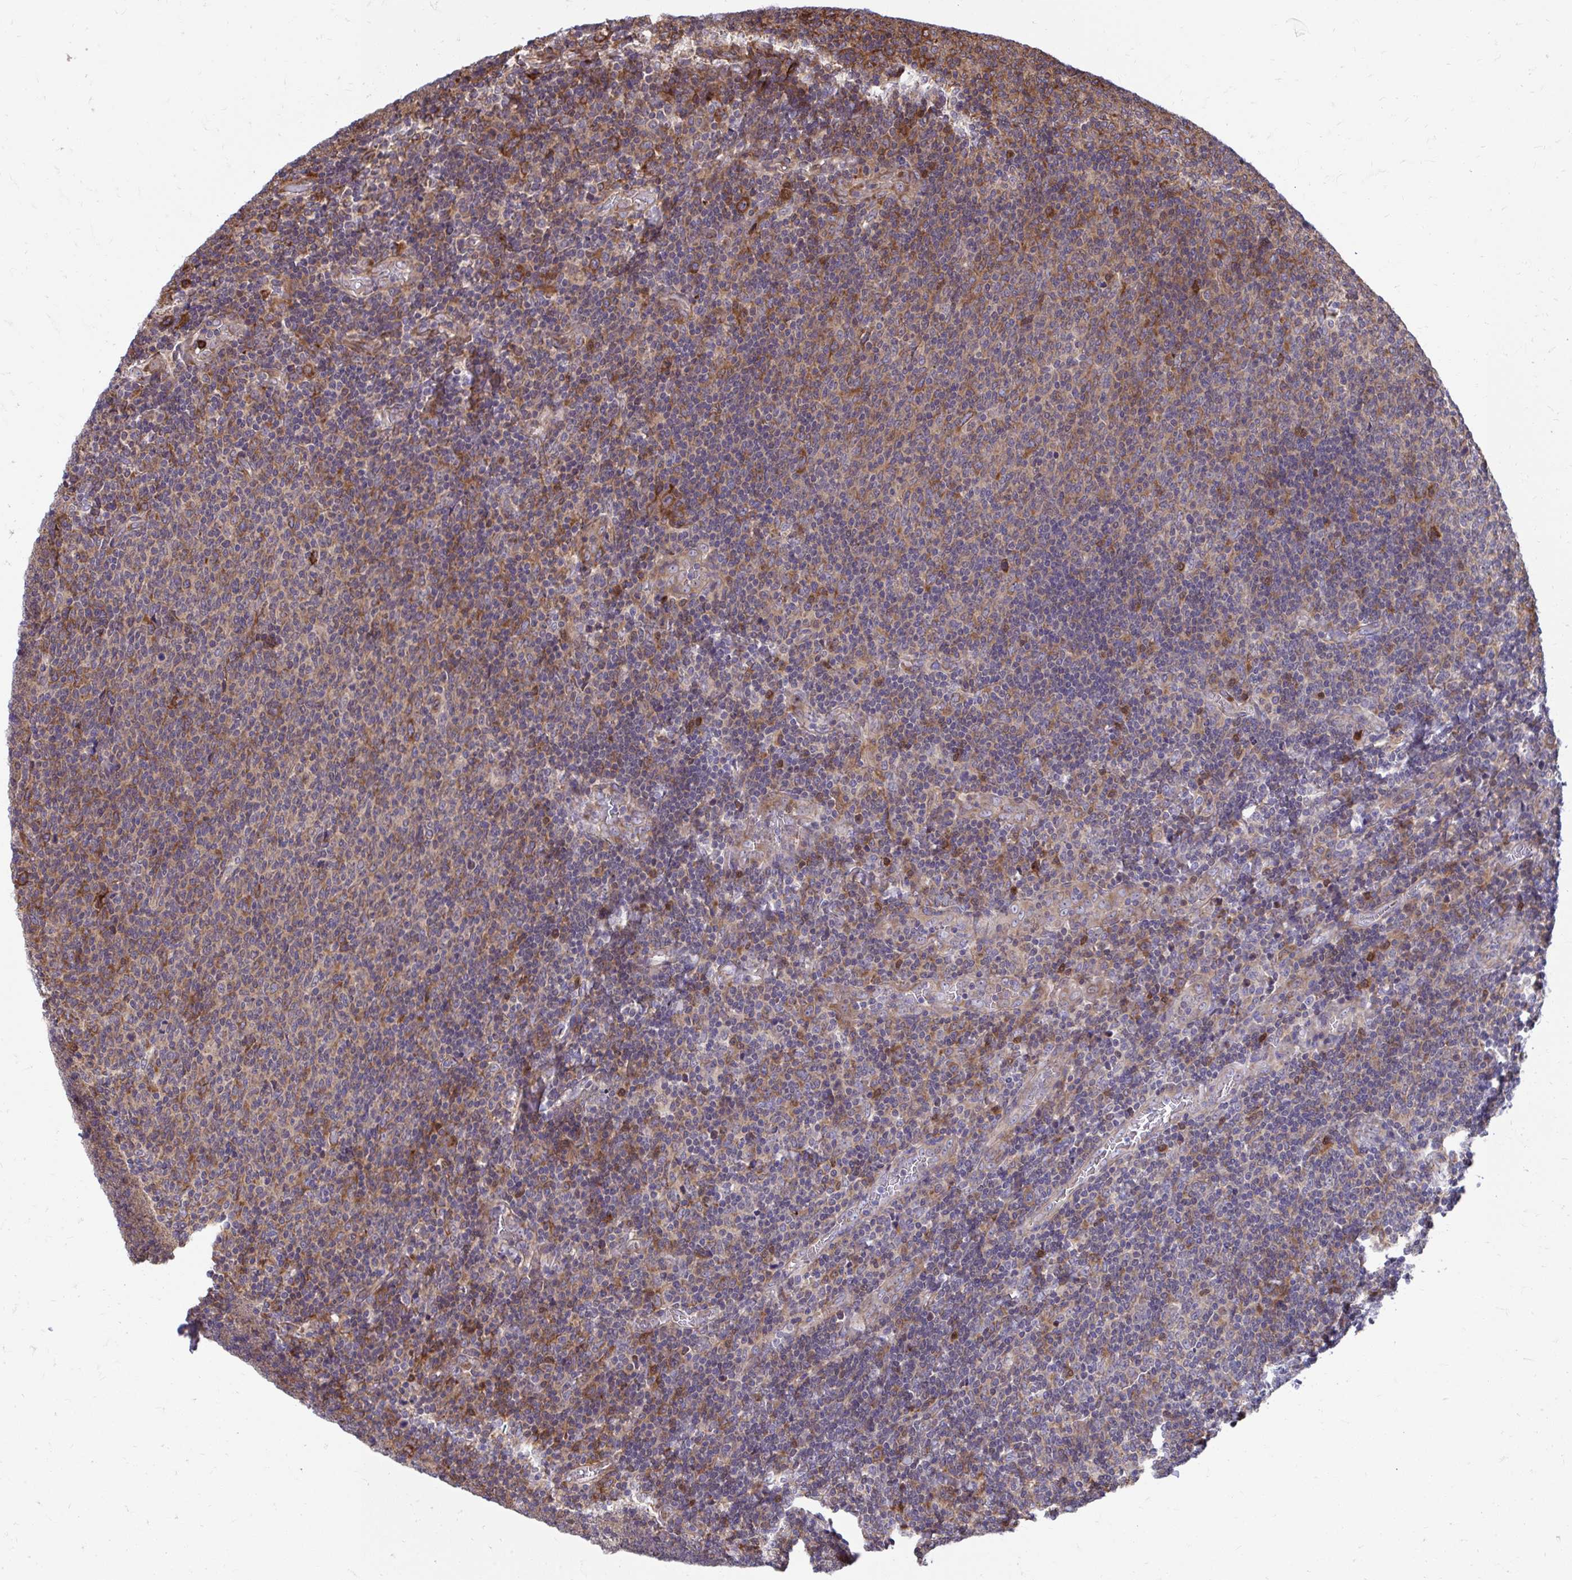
{"staining": {"intensity": "moderate", "quantity": "<25%", "location": "cytoplasmic/membranous"}, "tissue": "lymphoma", "cell_type": "Tumor cells", "image_type": "cancer", "snomed": [{"axis": "morphology", "description": "Malignant lymphoma, non-Hodgkin's type, Low grade"}, {"axis": "topography", "description": "Lymph node"}], "caption": "A micrograph showing moderate cytoplasmic/membranous staining in about <25% of tumor cells in lymphoma, as visualized by brown immunohistochemical staining.", "gene": "ZNF778", "patient": {"sex": "male", "age": 52}}